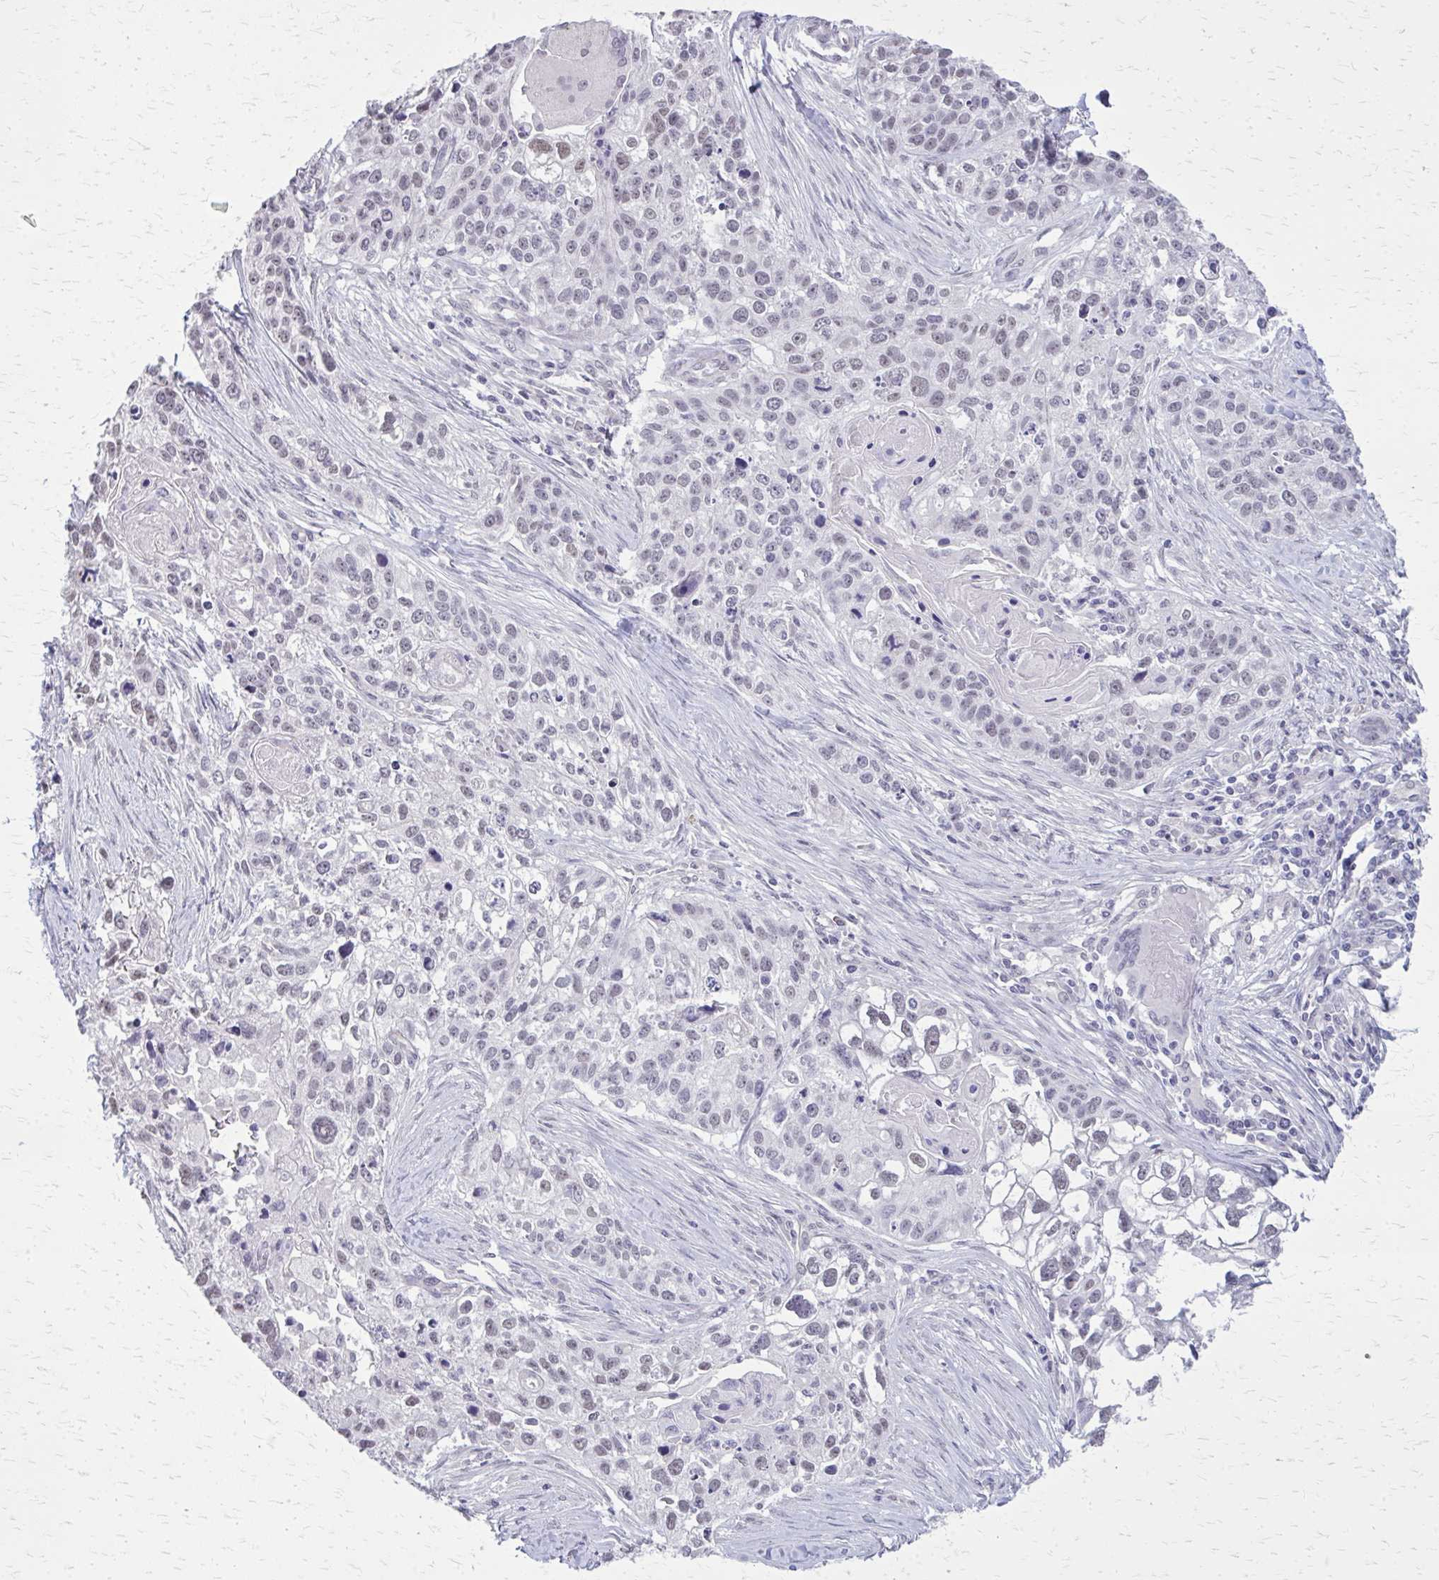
{"staining": {"intensity": "negative", "quantity": "none", "location": "none"}, "tissue": "lung cancer", "cell_type": "Tumor cells", "image_type": "cancer", "snomed": [{"axis": "morphology", "description": "Squamous cell carcinoma, NOS"}, {"axis": "topography", "description": "Lung"}], "caption": "Human lung cancer stained for a protein using immunohistochemistry displays no expression in tumor cells.", "gene": "PLCB1", "patient": {"sex": "male", "age": 74}}